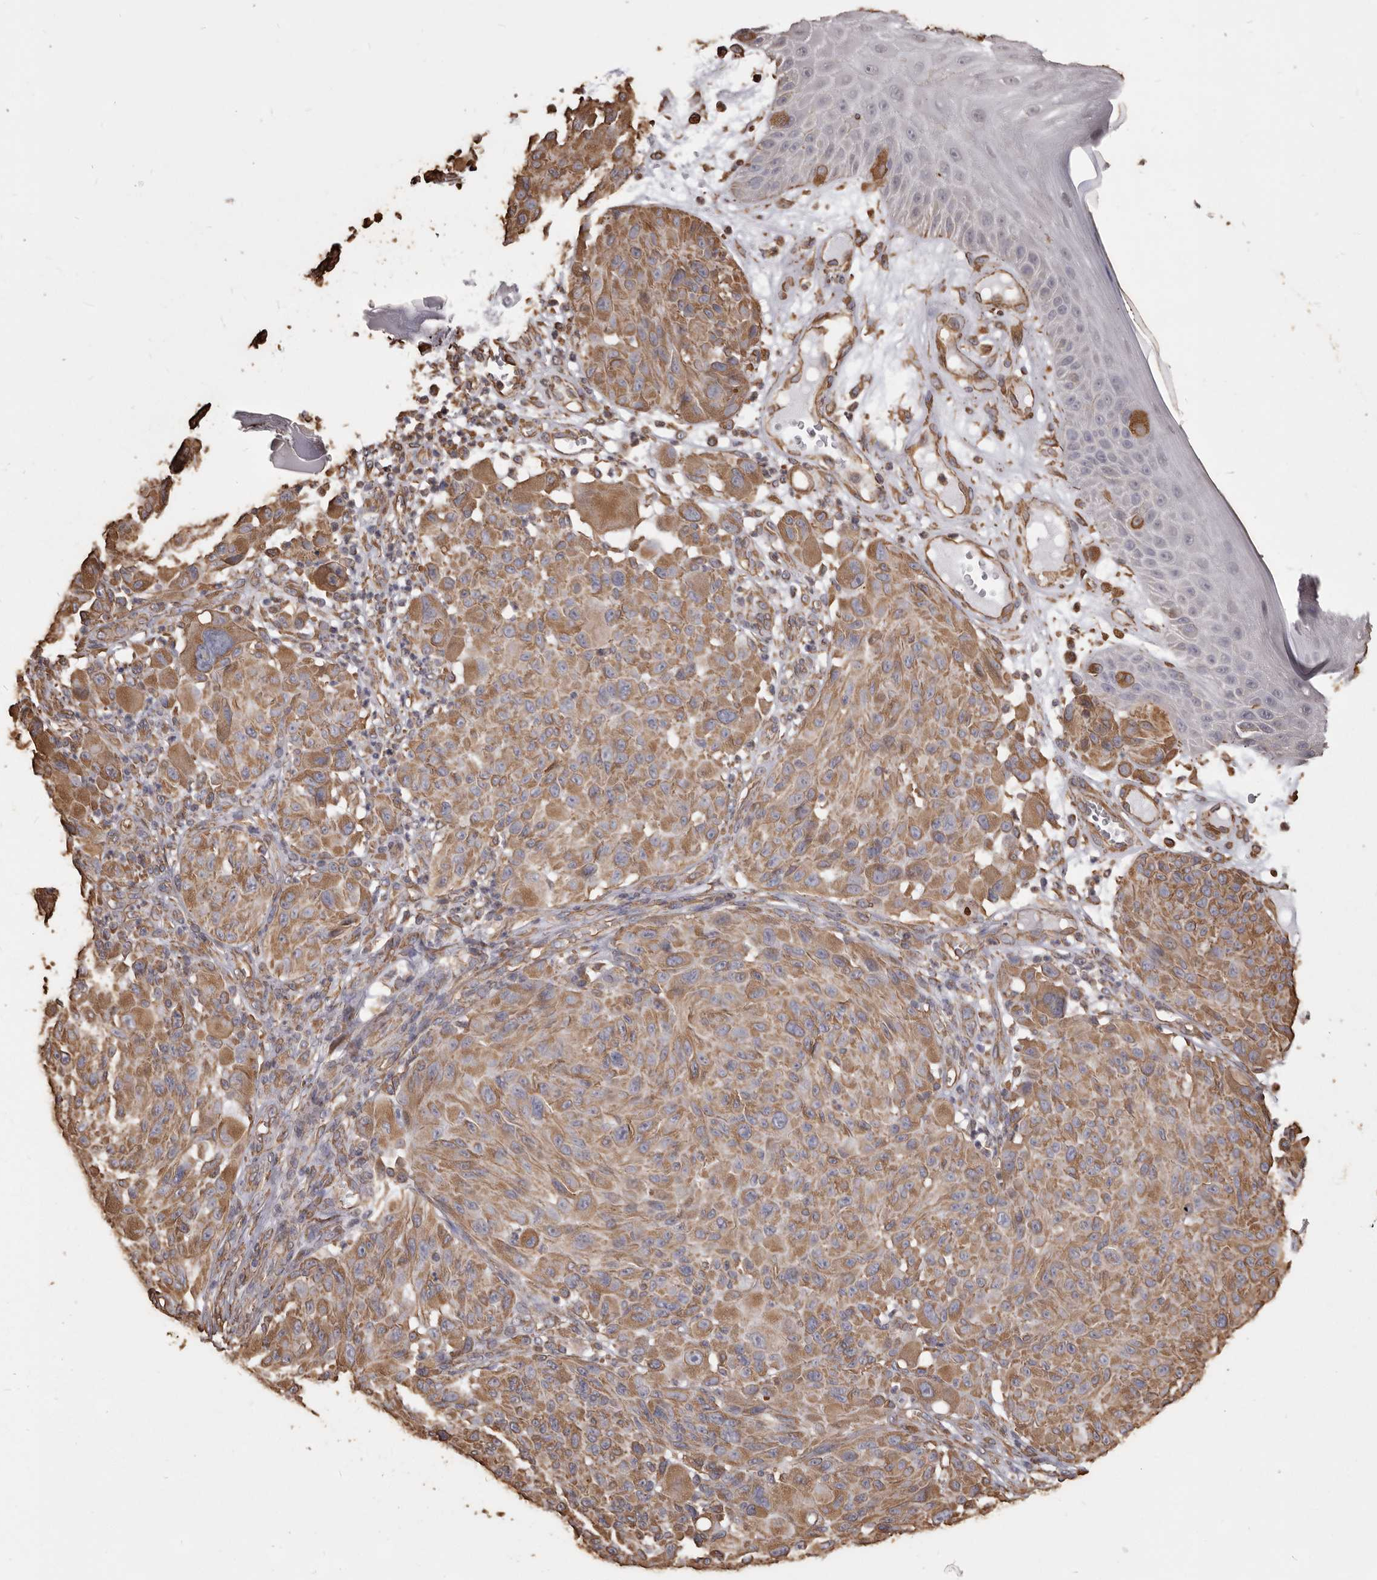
{"staining": {"intensity": "moderate", "quantity": ">75%", "location": "cytoplasmic/membranous"}, "tissue": "melanoma", "cell_type": "Tumor cells", "image_type": "cancer", "snomed": [{"axis": "morphology", "description": "Malignant melanoma, NOS"}, {"axis": "topography", "description": "Skin"}], "caption": "Moderate cytoplasmic/membranous expression is identified in approximately >75% of tumor cells in malignant melanoma.", "gene": "MTURN", "patient": {"sex": "male", "age": 83}}